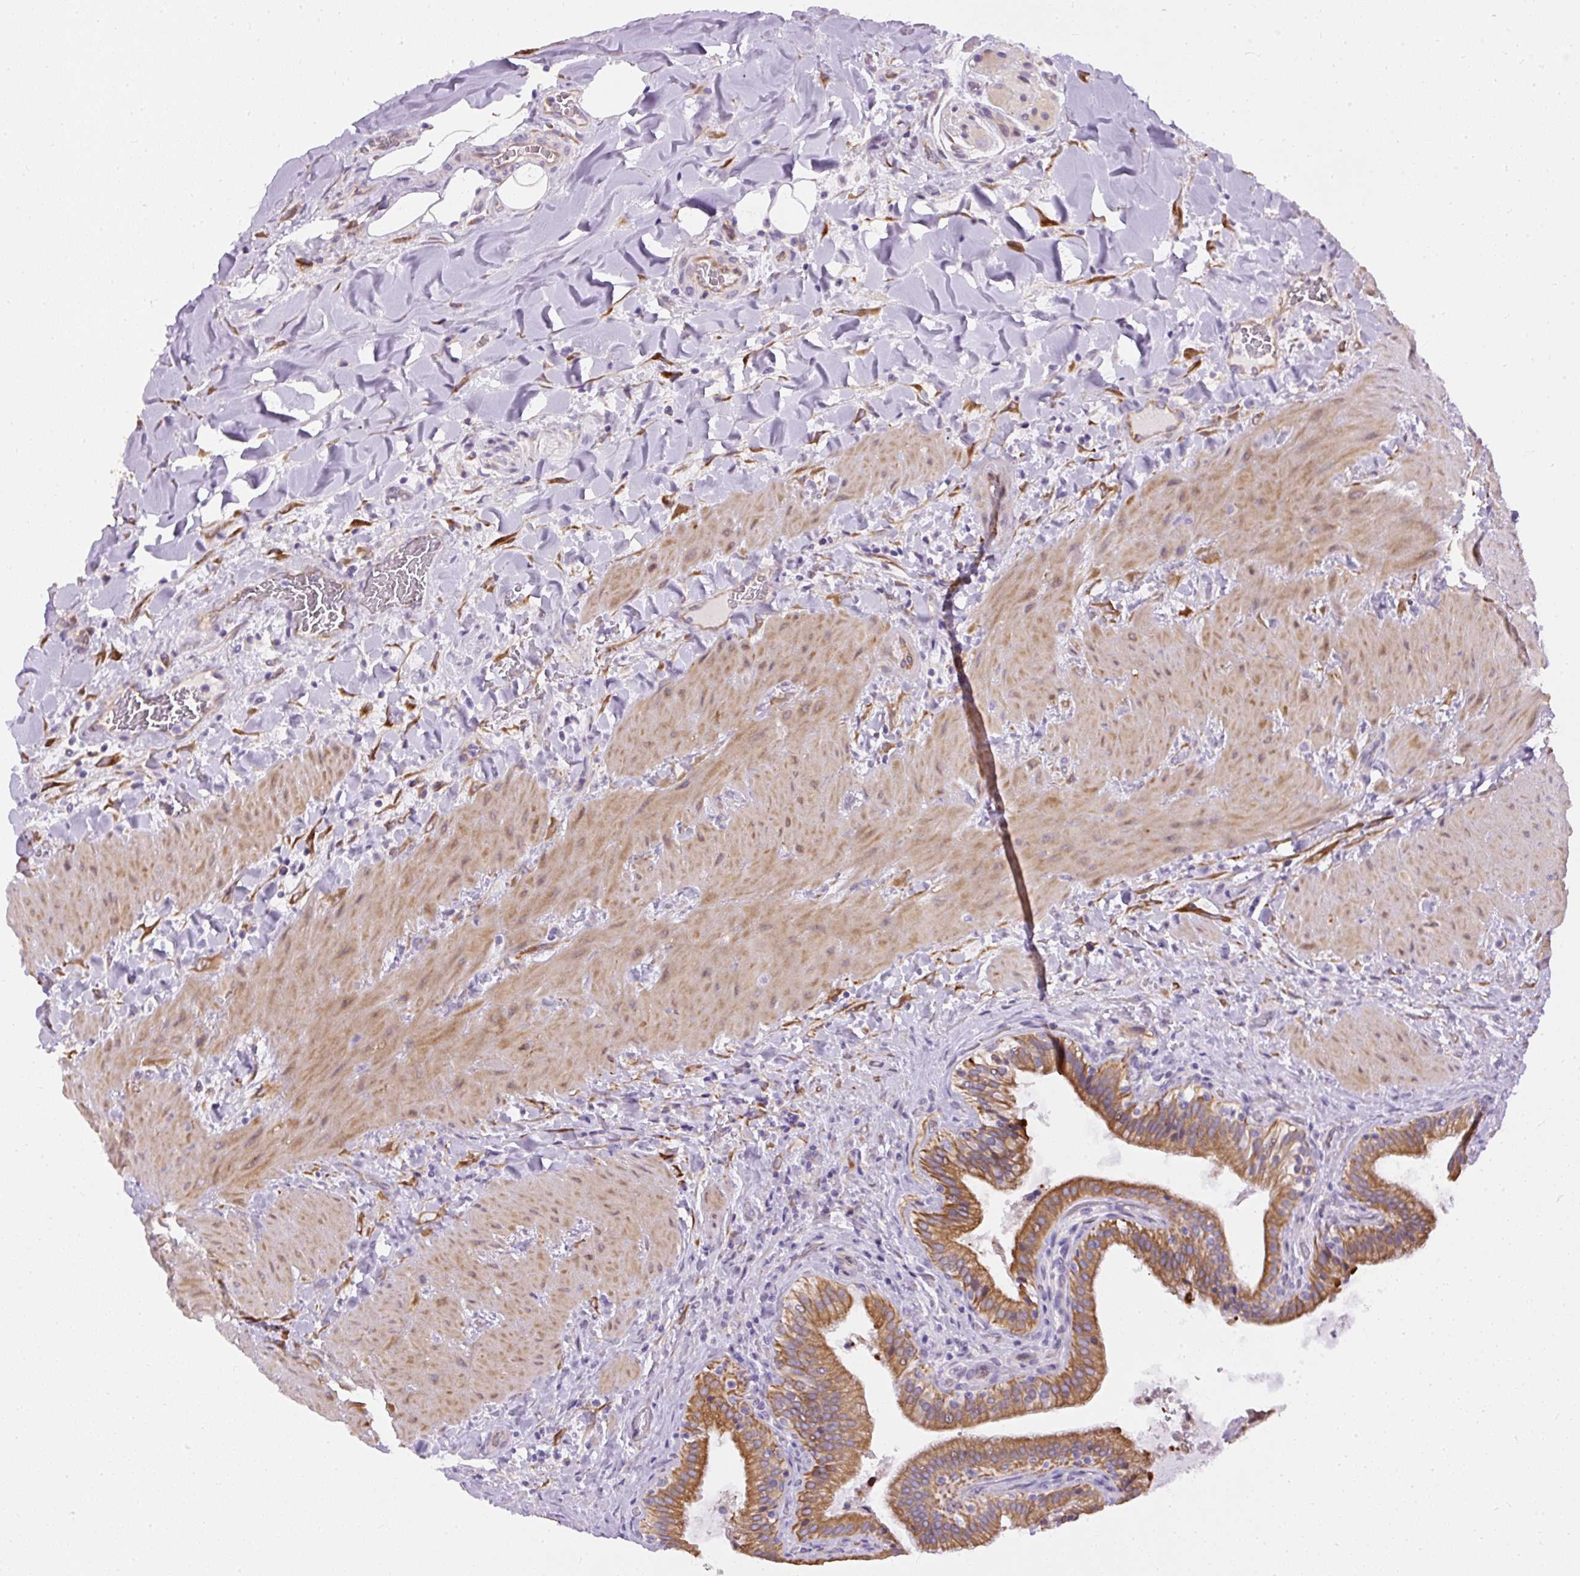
{"staining": {"intensity": "moderate", "quantity": ">75%", "location": "cytoplasmic/membranous"}, "tissue": "gallbladder", "cell_type": "Glandular cells", "image_type": "normal", "snomed": [{"axis": "morphology", "description": "Normal tissue, NOS"}, {"axis": "topography", "description": "Gallbladder"}], "caption": "Brown immunohistochemical staining in benign human gallbladder exhibits moderate cytoplasmic/membranous staining in approximately >75% of glandular cells.", "gene": "FAM149A", "patient": {"sex": "male", "age": 24}}